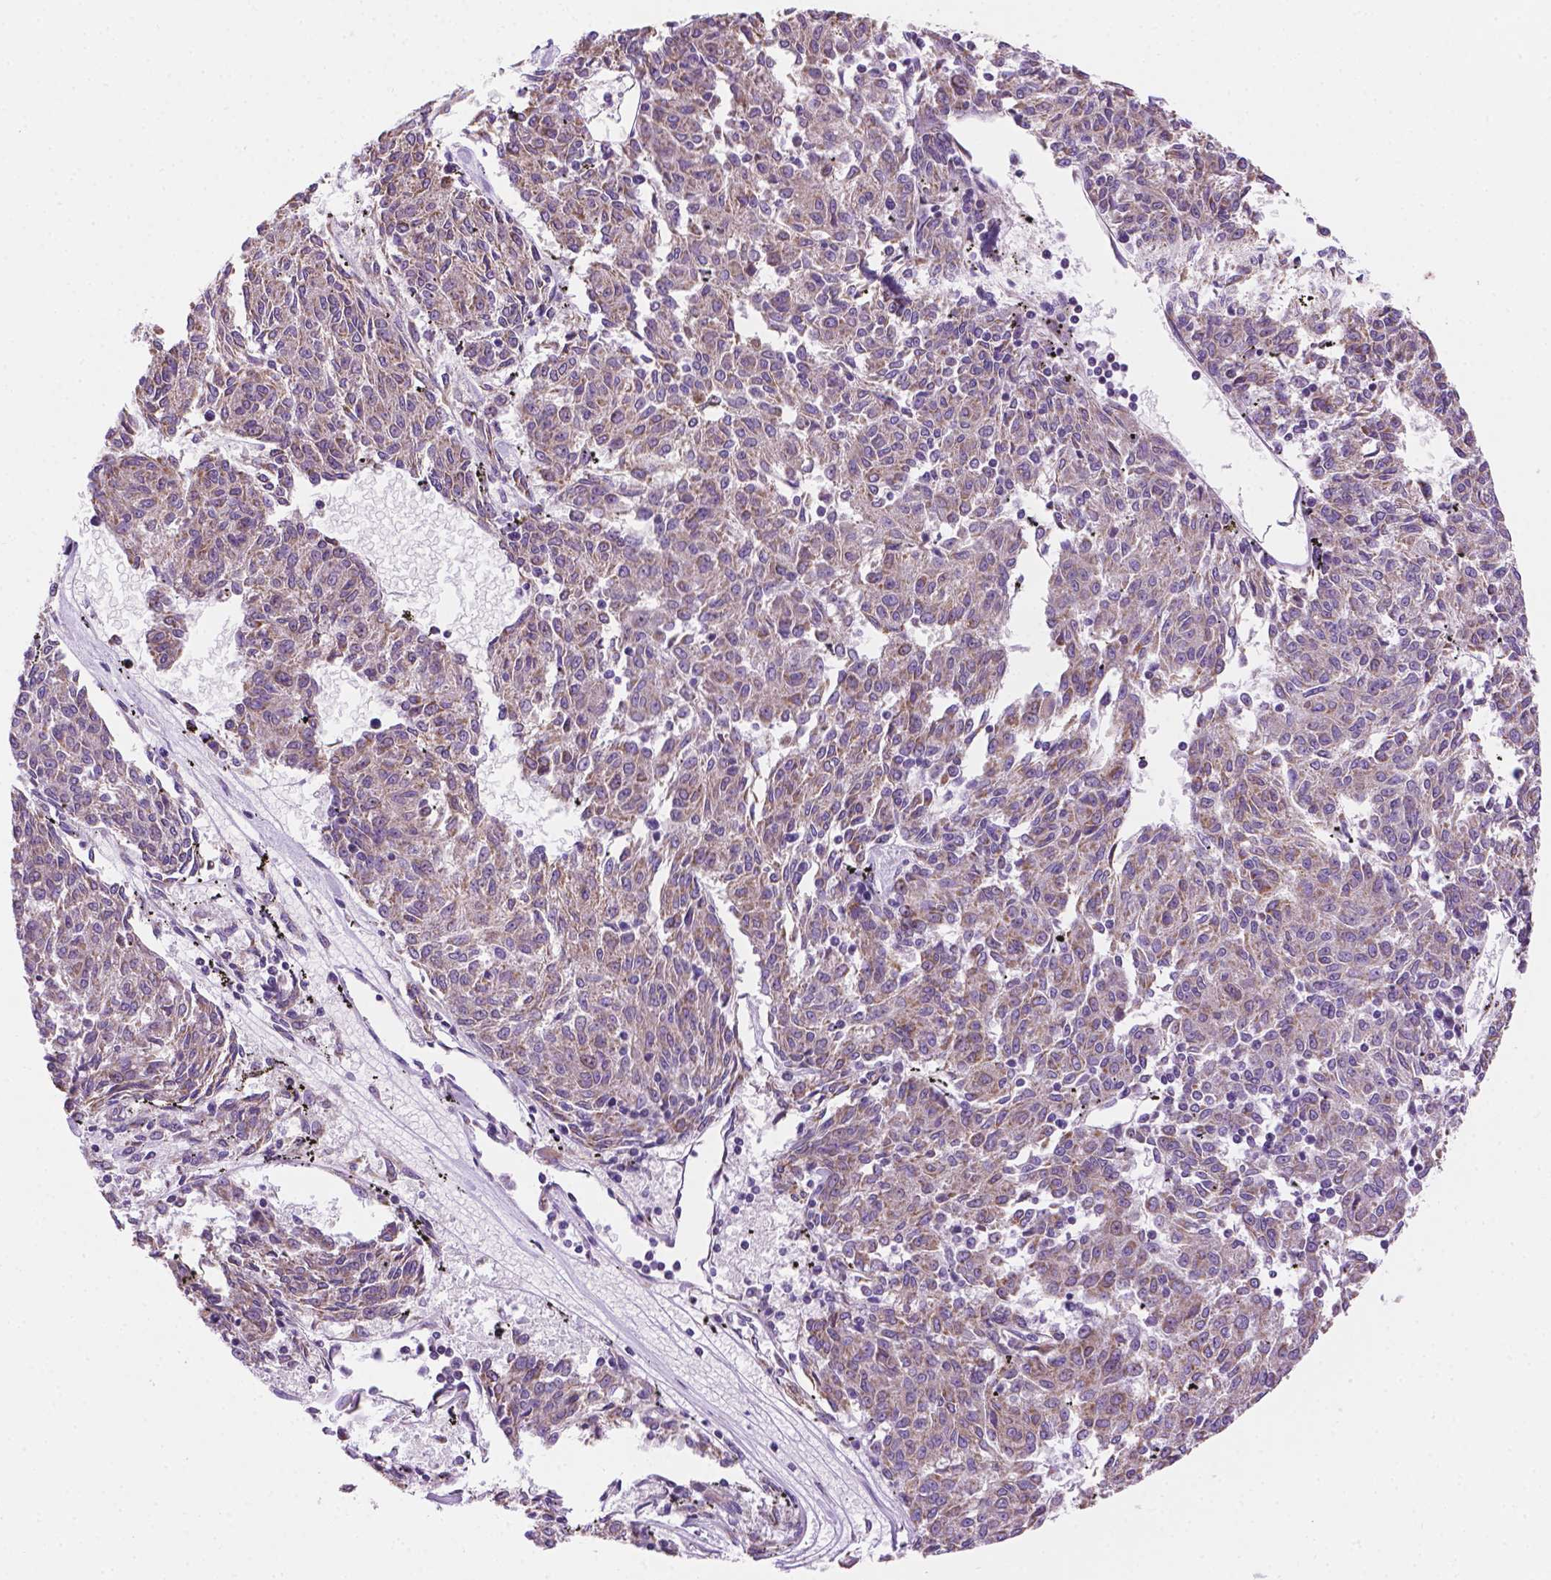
{"staining": {"intensity": "weak", "quantity": "25%-75%", "location": "cytoplasmic/membranous"}, "tissue": "melanoma", "cell_type": "Tumor cells", "image_type": "cancer", "snomed": [{"axis": "morphology", "description": "Malignant melanoma, NOS"}, {"axis": "topography", "description": "Skin"}], "caption": "Approximately 25%-75% of tumor cells in human malignant melanoma show weak cytoplasmic/membranous protein expression as visualized by brown immunohistochemical staining.", "gene": "CSPG5", "patient": {"sex": "female", "age": 72}}